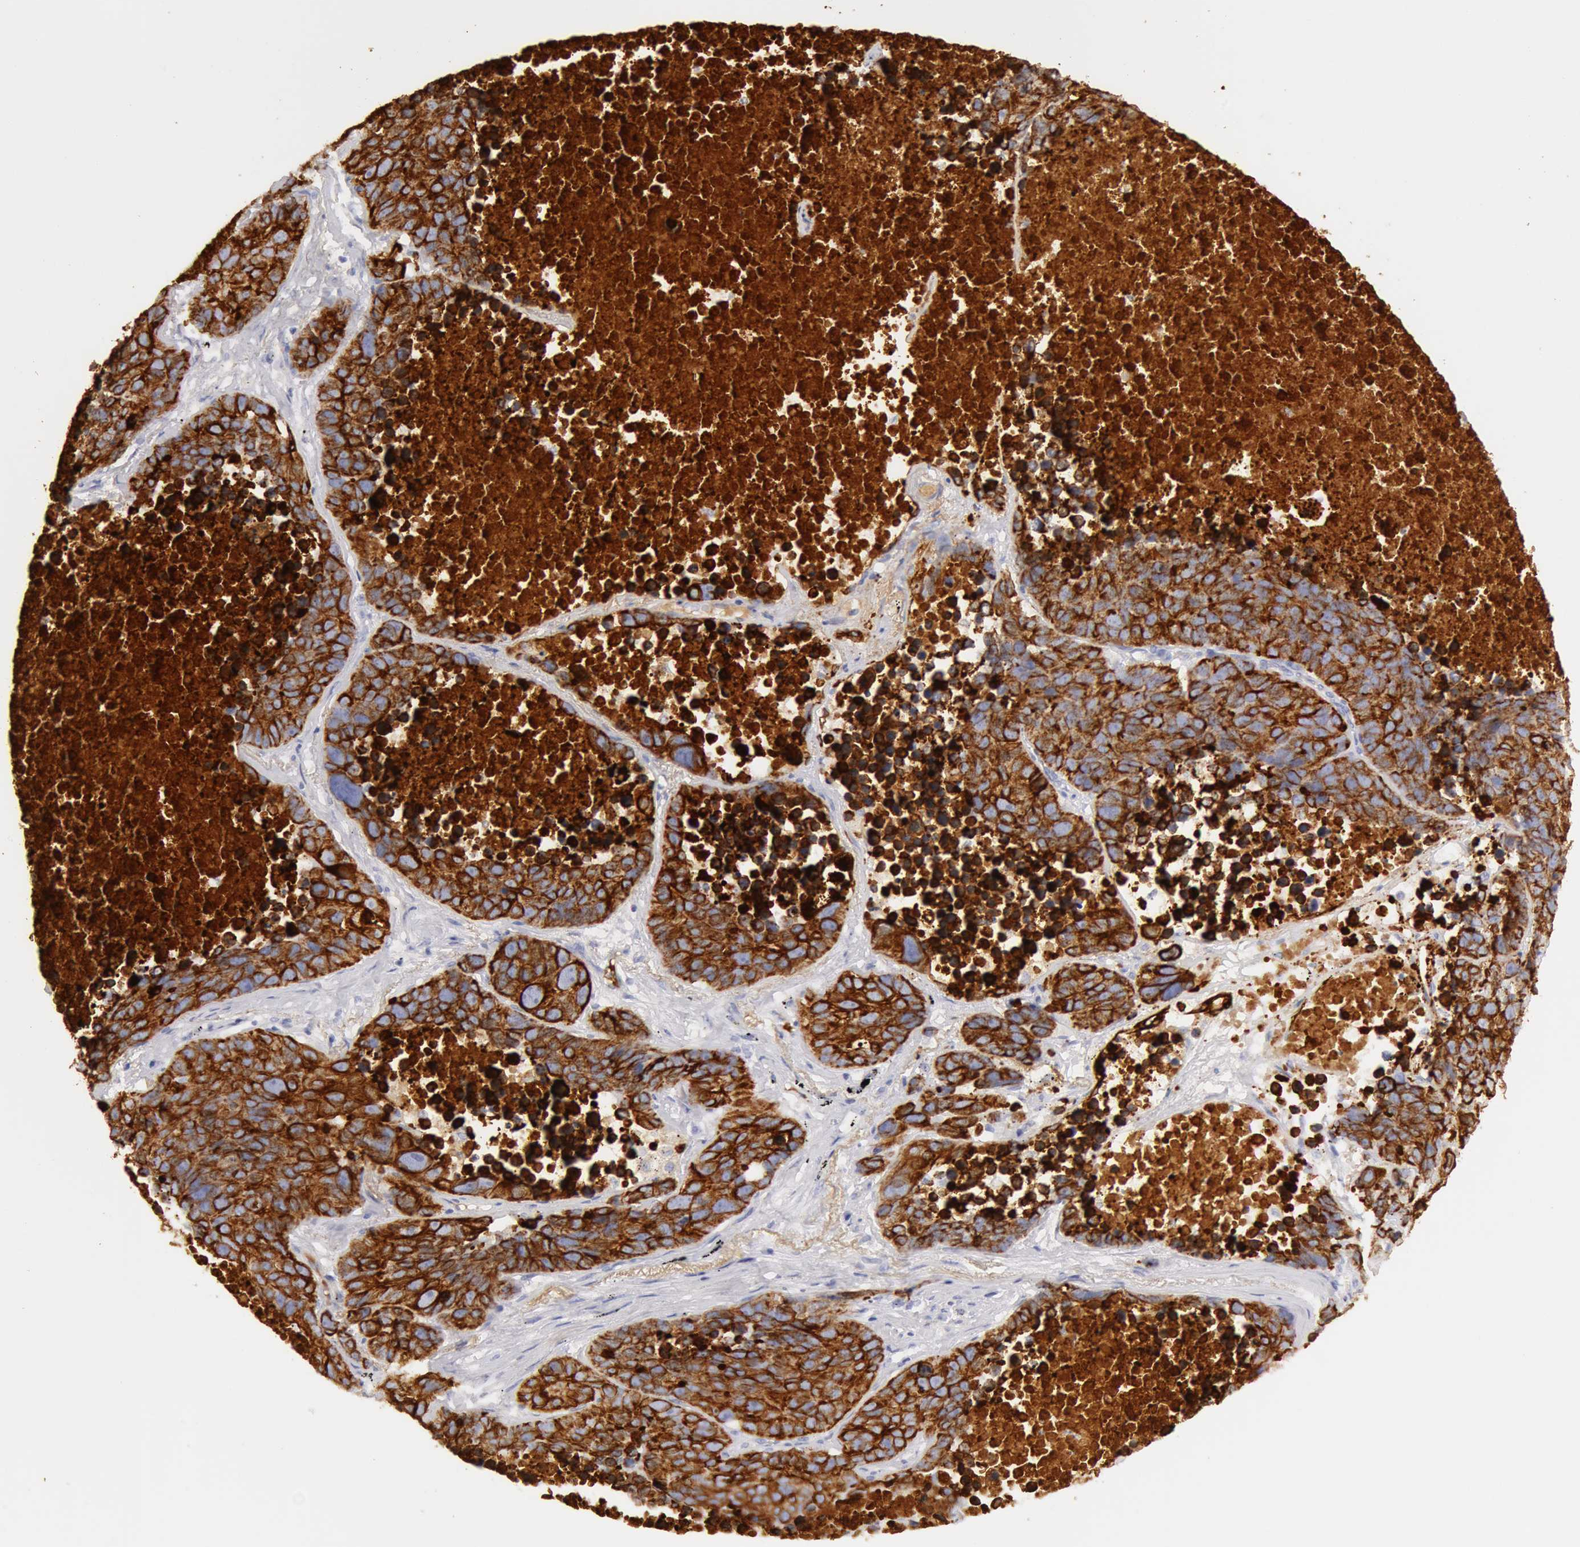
{"staining": {"intensity": "strong", "quantity": ">75%", "location": "cytoplasmic/membranous"}, "tissue": "lung cancer", "cell_type": "Tumor cells", "image_type": "cancer", "snomed": [{"axis": "morphology", "description": "Carcinoid, malignant, NOS"}, {"axis": "topography", "description": "Lung"}], "caption": "IHC of human lung cancer exhibits high levels of strong cytoplasmic/membranous positivity in approximately >75% of tumor cells. (IHC, brightfield microscopy, high magnification).", "gene": "KRT8", "patient": {"sex": "male", "age": 60}}